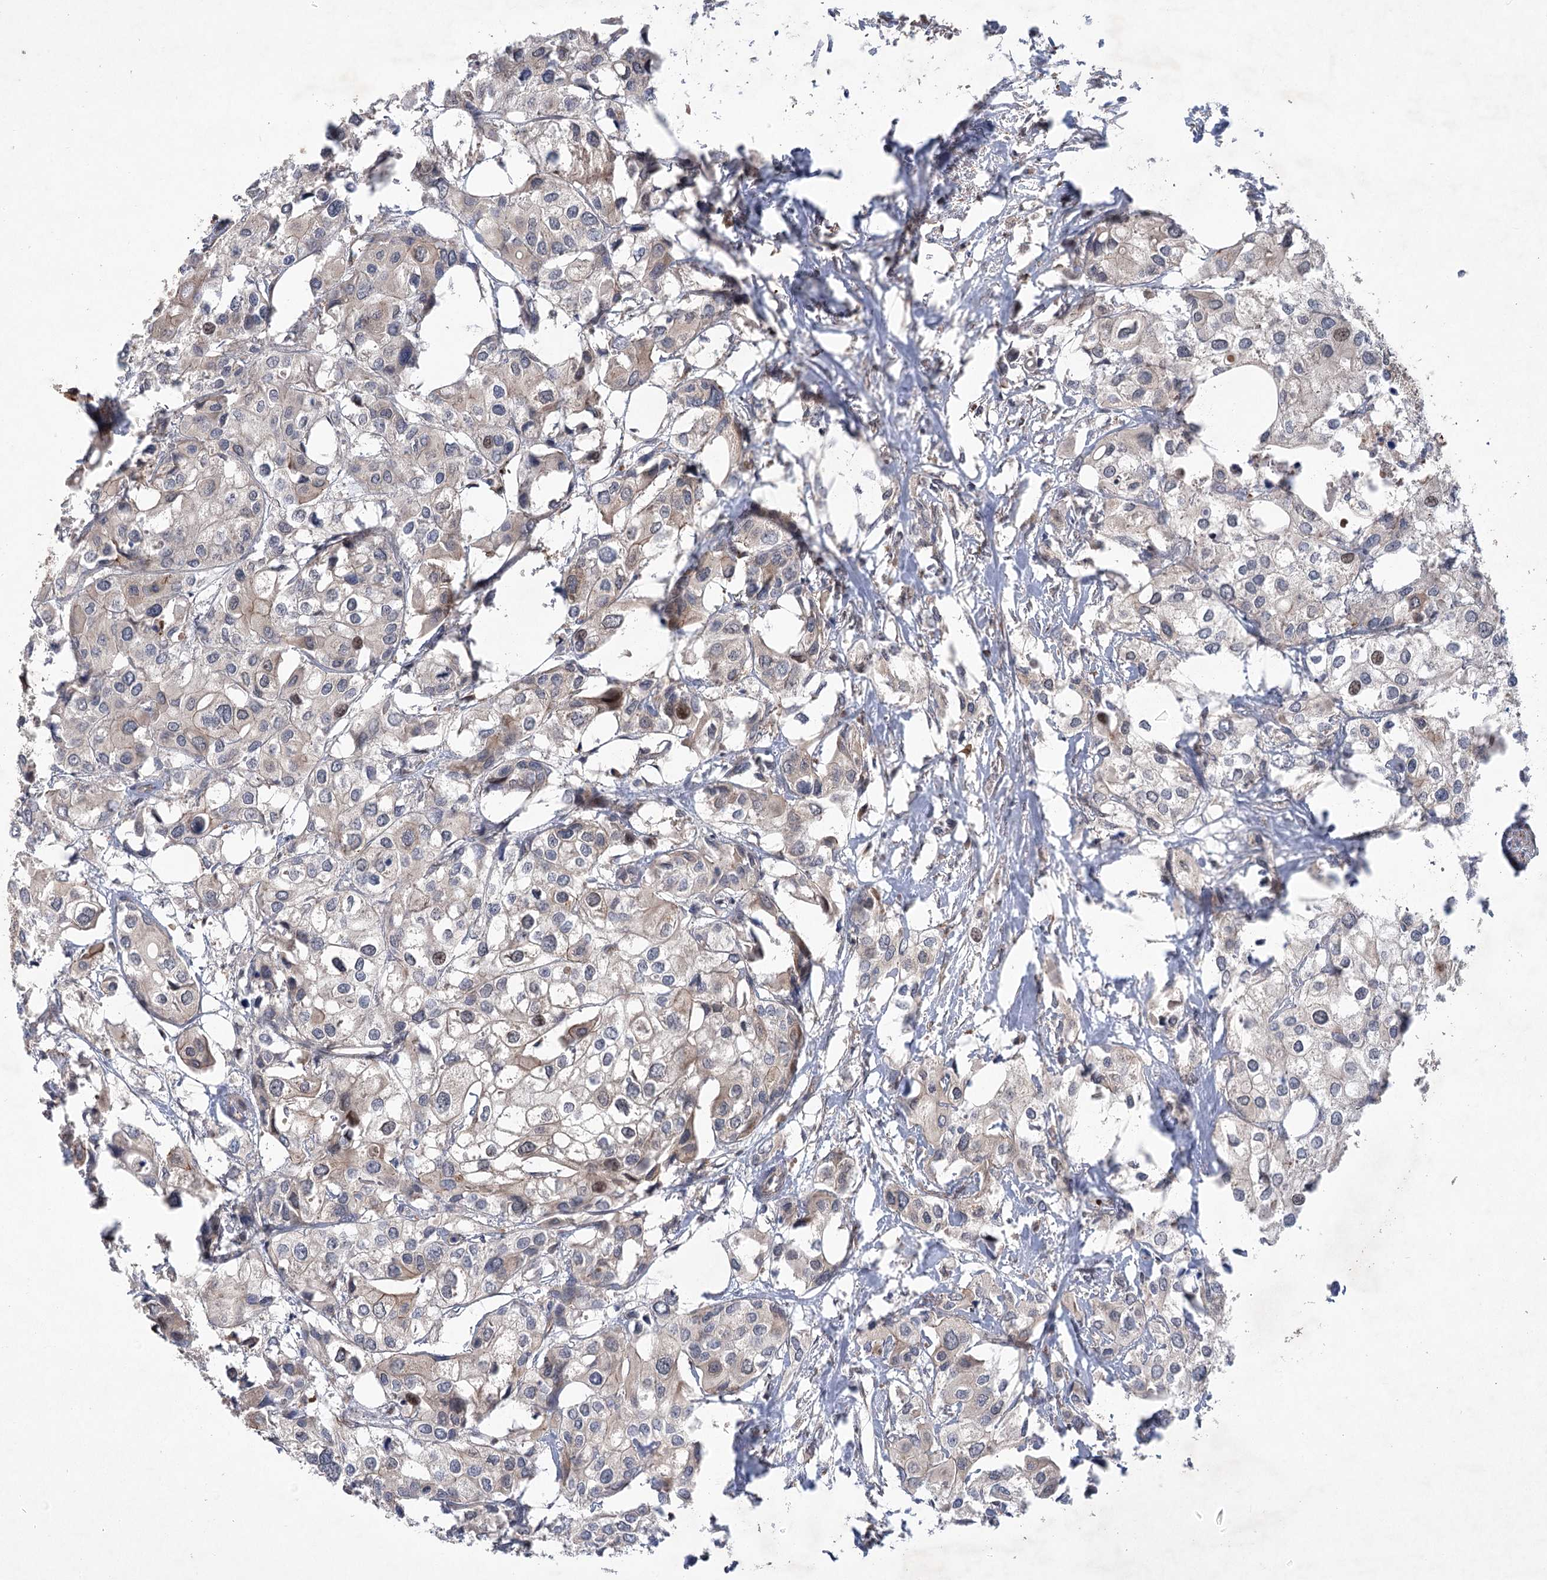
{"staining": {"intensity": "weak", "quantity": "25%-75%", "location": "cytoplasmic/membranous"}, "tissue": "urothelial cancer", "cell_type": "Tumor cells", "image_type": "cancer", "snomed": [{"axis": "morphology", "description": "Urothelial carcinoma, High grade"}, {"axis": "topography", "description": "Urinary bladder"}], "caption": "High-power microscopy captured an IHC histopathology image of urothelial cancer, revealing weak cytoplasmic/membranous expression in about 25%-75% of tumor cells. Using DAB (3,3'-diaminobenzidine) (brown) and hematoxylin (blue) stains, captured at high magnification using brightfield microscopy.", "gene": "METTL24", "patient": {"sex": "male", "age": 64}}